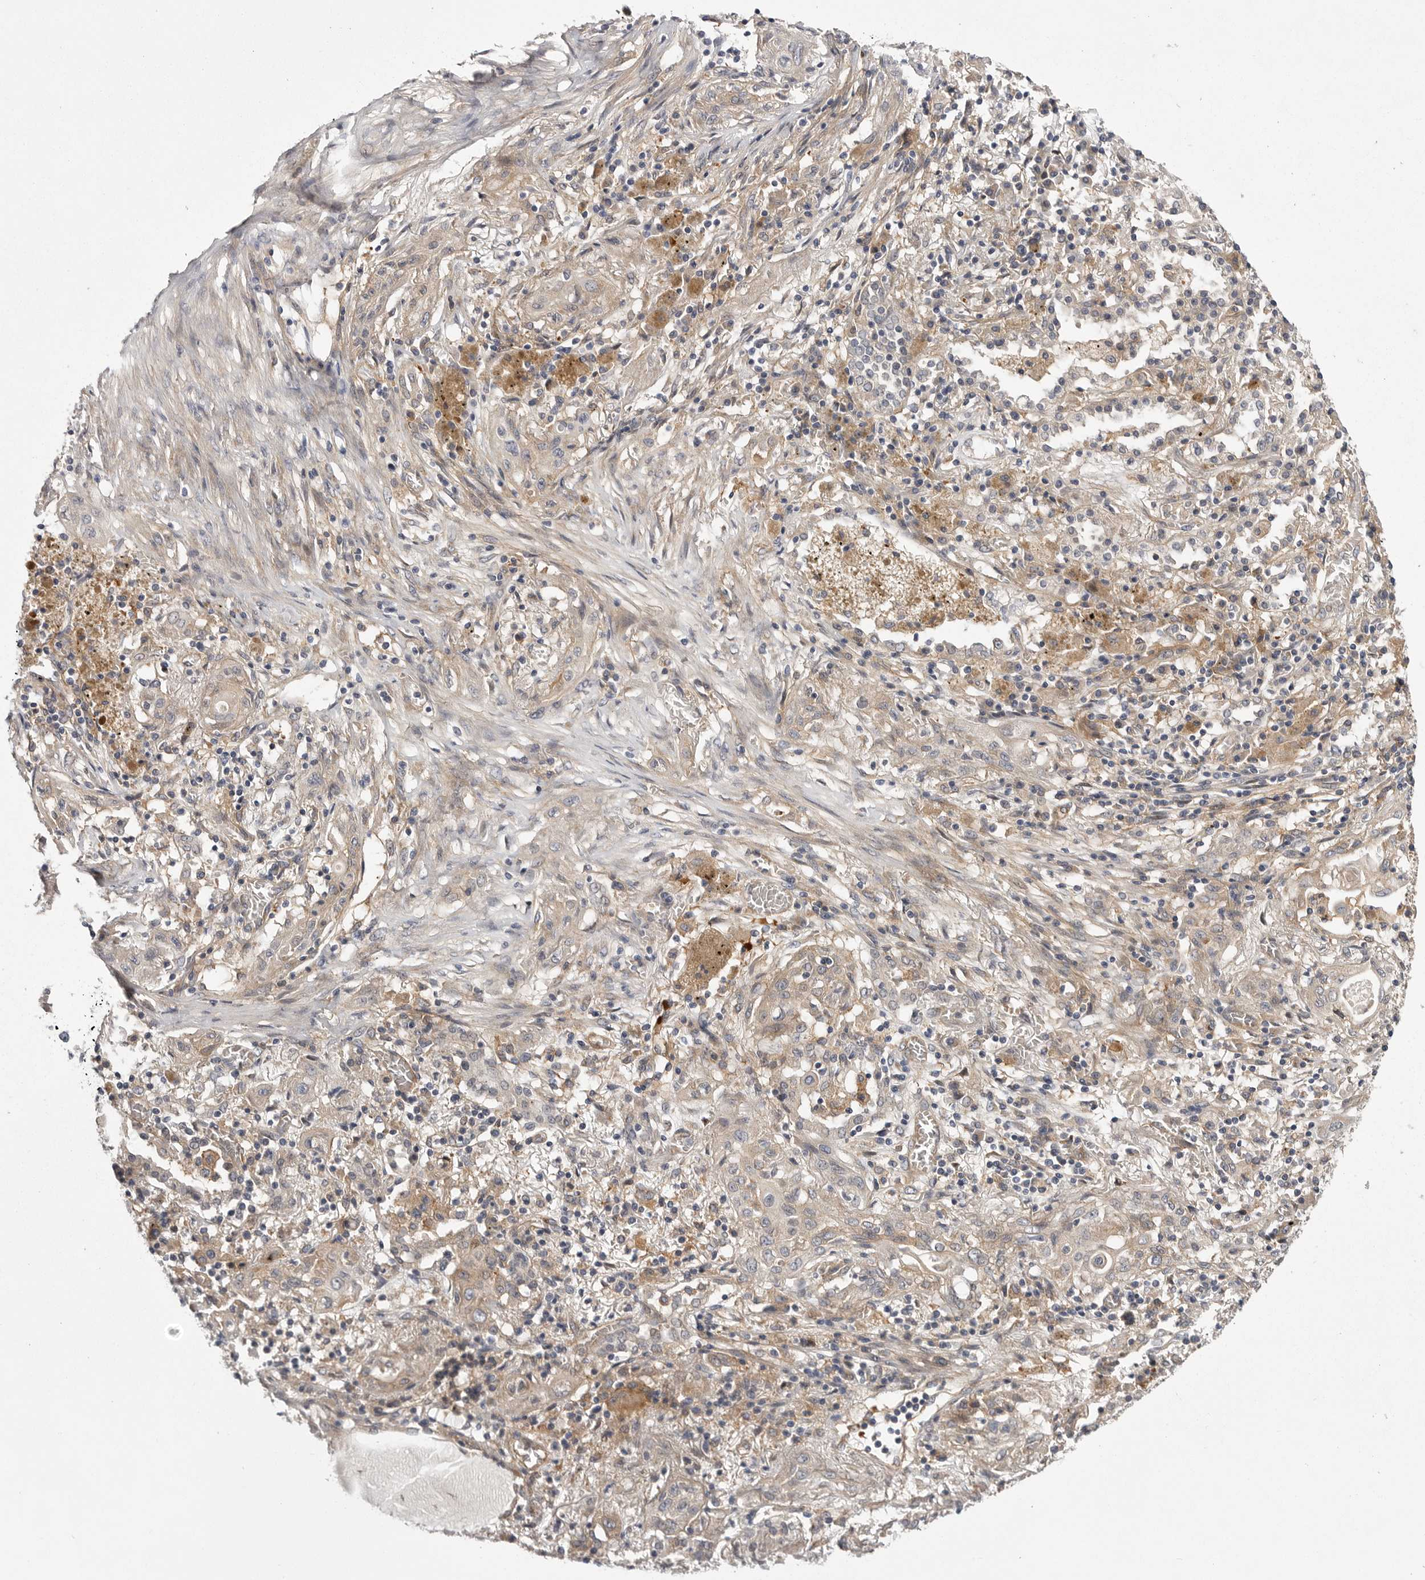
{"staining": {"intensity": "weak", "quantity": "<25%", "location": "cytoplasmic/membranous"}, "tissue": "lung cancer", "cell_type": "Tumor cells", "image_type": "cancer", "snomed": [{"axis": "morphology", "description": "Squamous cell carcinoma, NOS"}, {"axis": "topography", "description": "Lung"}], "caption": "Lung squamous cell carcinoma was stained to show a protein in brown. There is no significant staining in tumor cells.", "gene": "OSBPL9", "patient": {"sex": "female", "age": 47}}